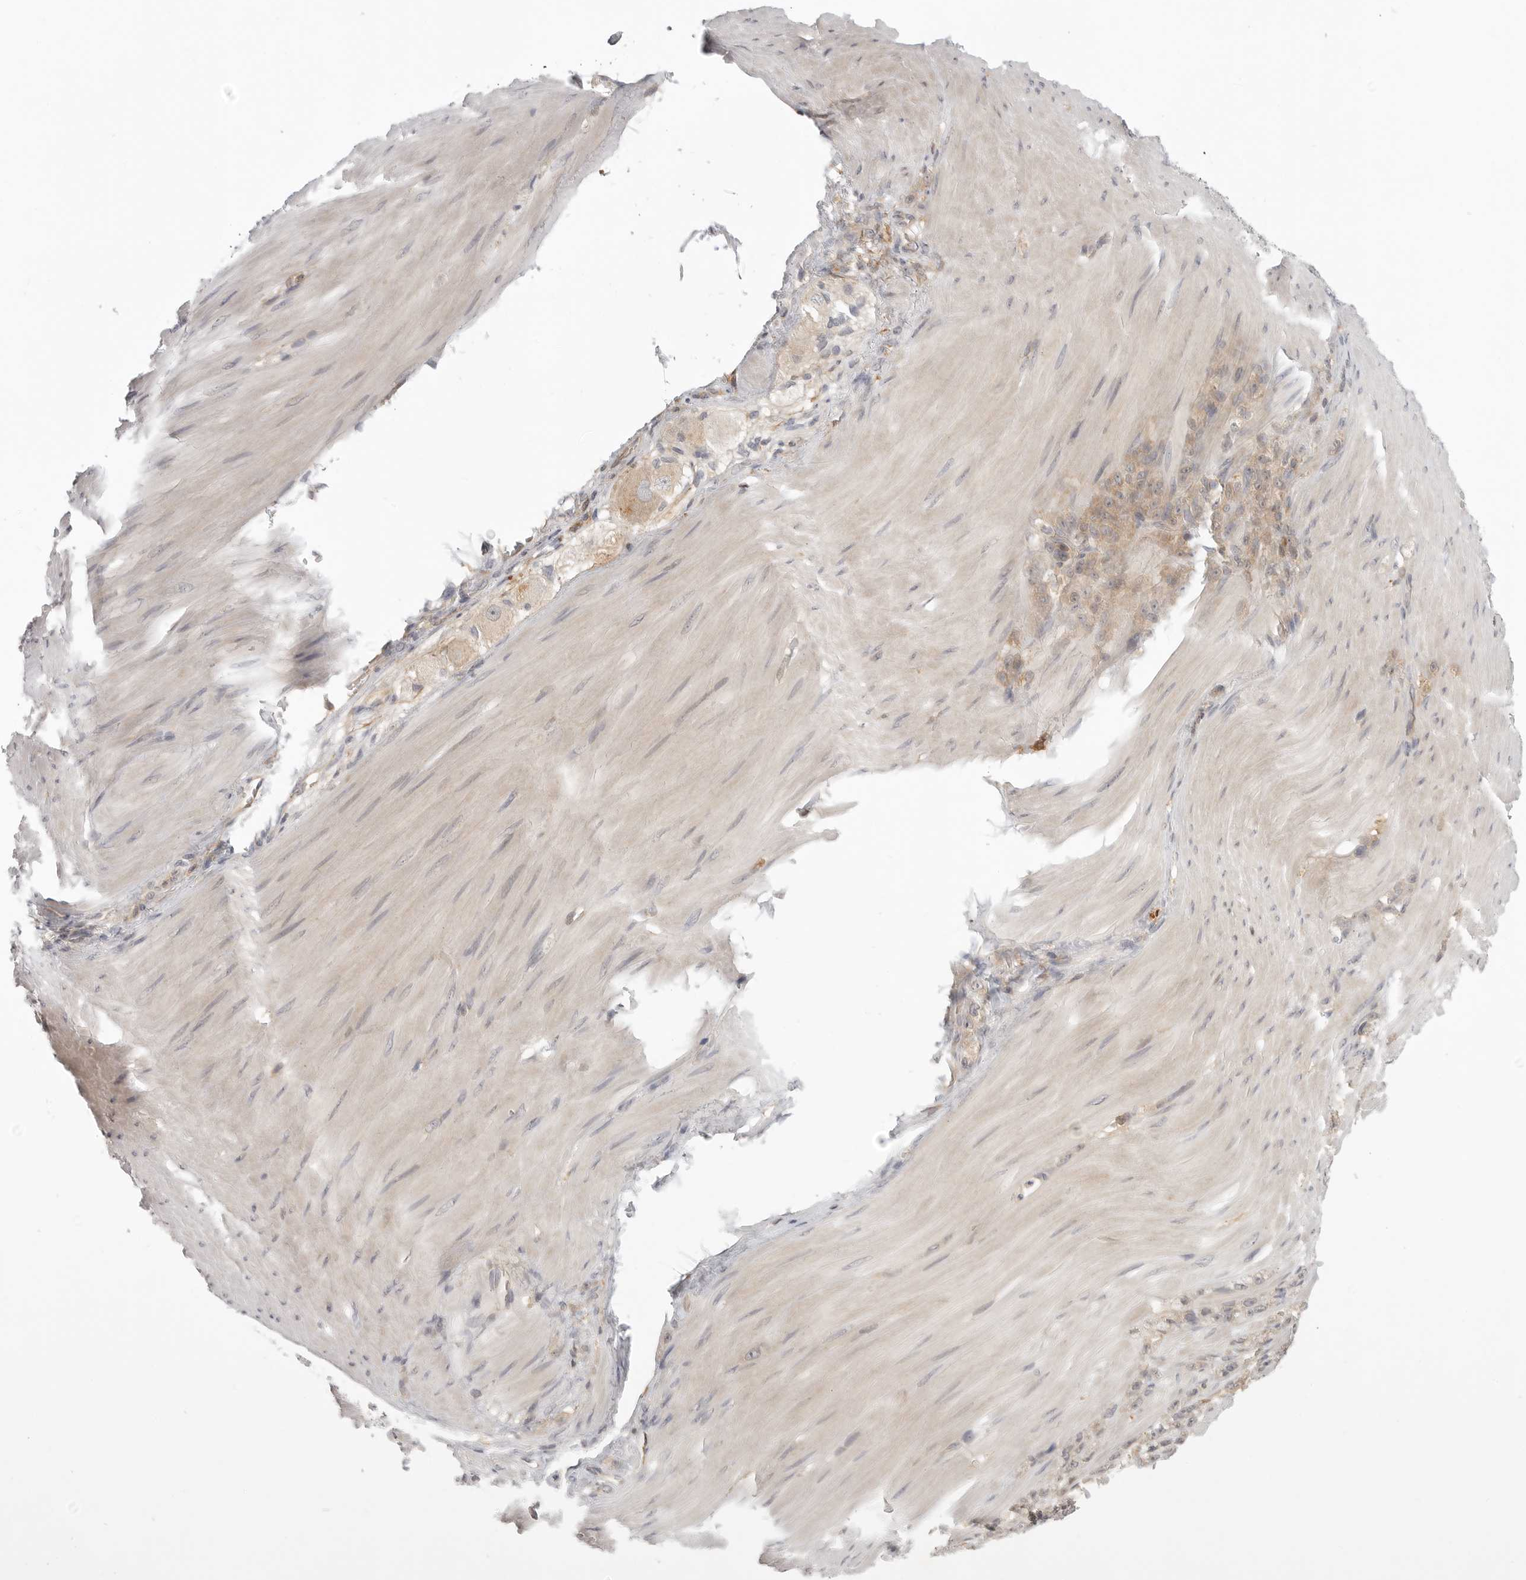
{"staining": {"intensity": "weak", "quantity": ">75%", "location": "cytoplasmic/membranous"}, "tissue": "stomach cancer", "cell_type": "Tumor cells", "image_type": "cancer", "snomed": [{"axis": "morphology", "description": "Normal tissue, NOS"}, {"axis": "morphology", "description": "Adenocarcinoma, NOS"}, {"axis": "topography", "description": "Stomach"}], "caption": "Weak cytoplasmic/membranous protein positivity is seen in approximately >75% of tumor cells in stomach cancer (adenocarcinoma).", "gene": "DBNL", "patient": {"sex": "male", "age": 82}}